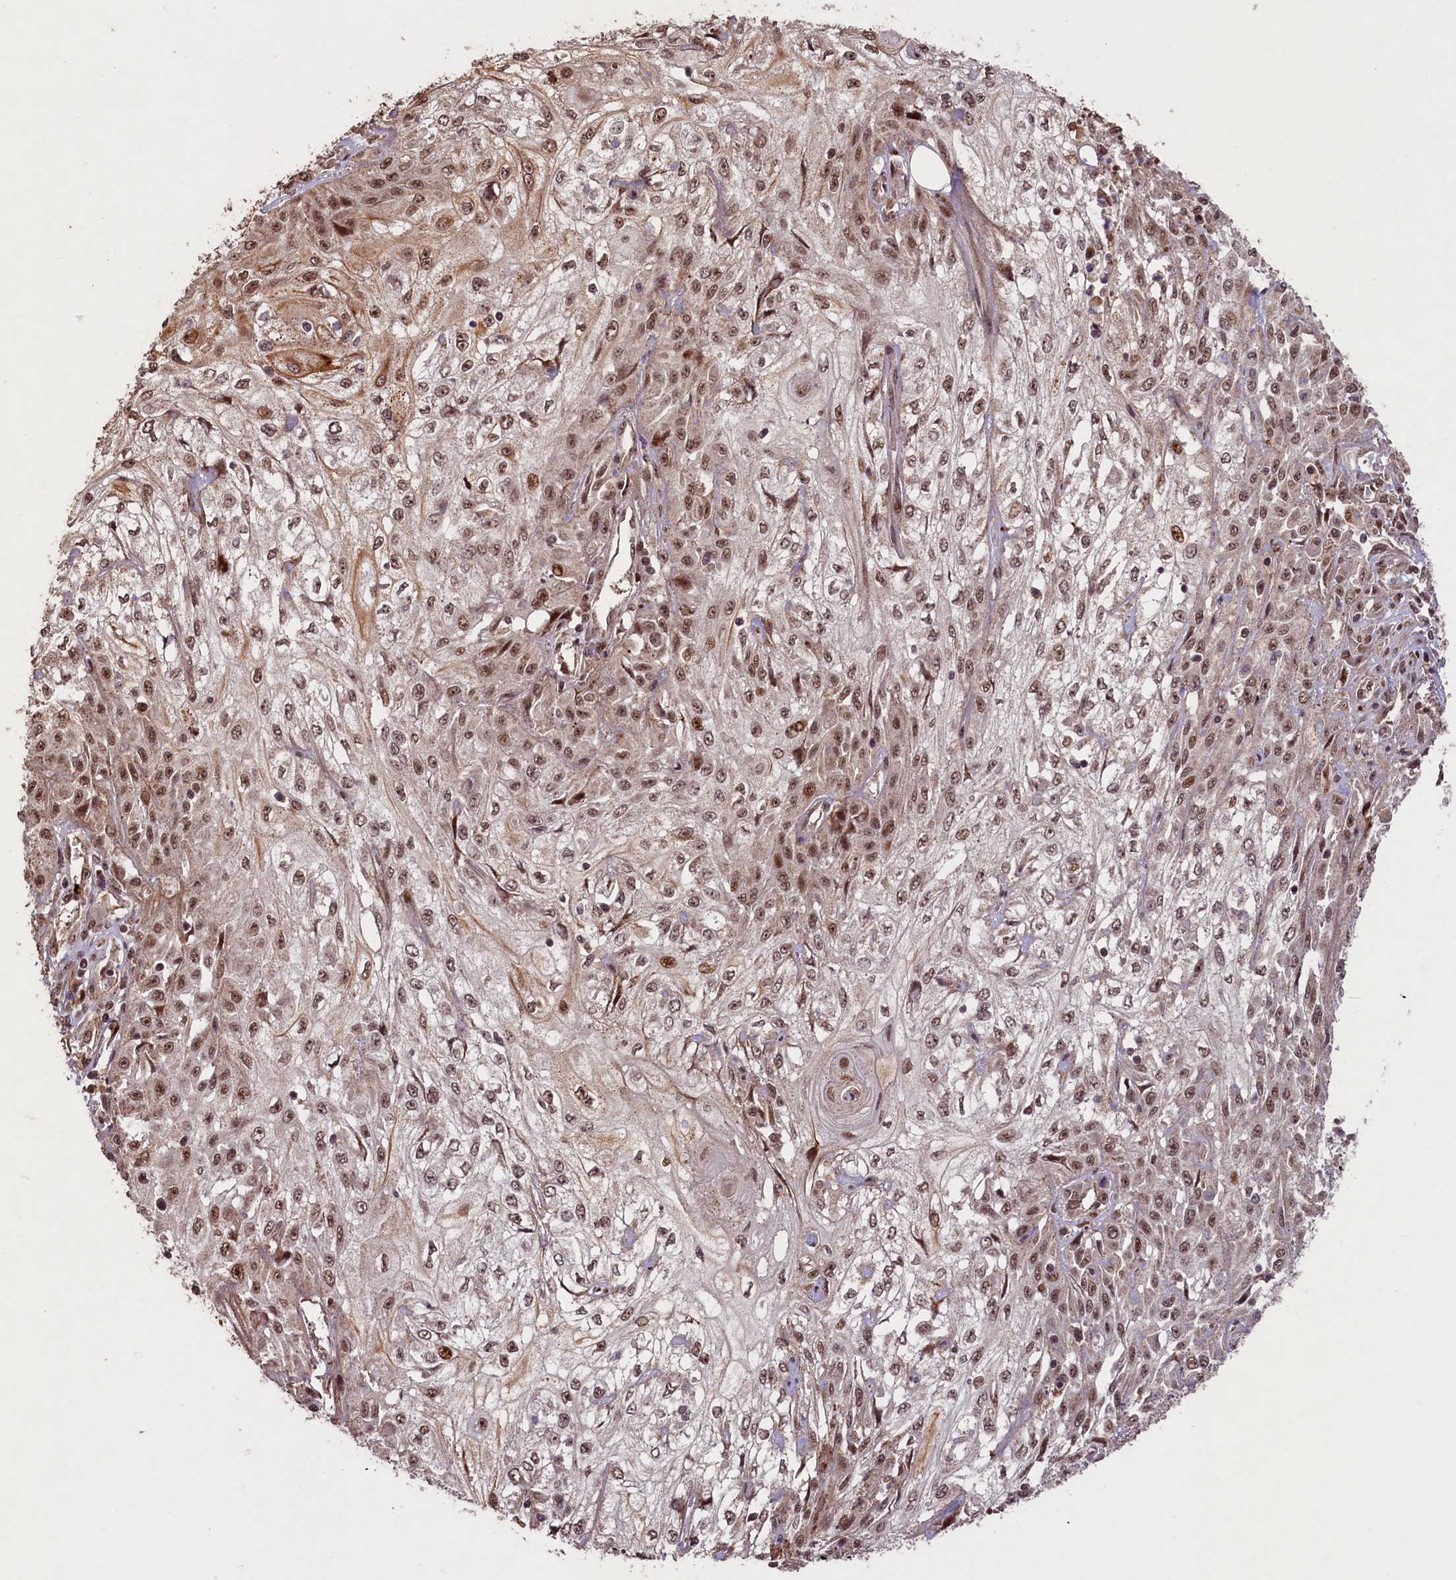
{"staining": {"intensity": "moderate", "quantity": ">75%", "location": "nuclear"}, "tissue": "skin cancer", "cell_type": "Tumor cells", "image_type": "cancer", "snomed": [{"axis": "morphology", "description": "Squamous cell carcinoma, NOS"}, {"axis": "morphology", "description": "Squamous cell carcinoma, metastatic, NOS"}, {"axis": "topography", "description": "Skin"}, {"axis": "topography", "description": "Lymph node"}], "caption": "This histopathology image shows skin cancer stained with immunohistochemistry to label a protein in brown. The nuclear of tumor cells show moderate positivity for the protein. Nuclei are counter-stained blue.", "gene": "SHPRH", "patient": {"sex": "male", "age": 75}}